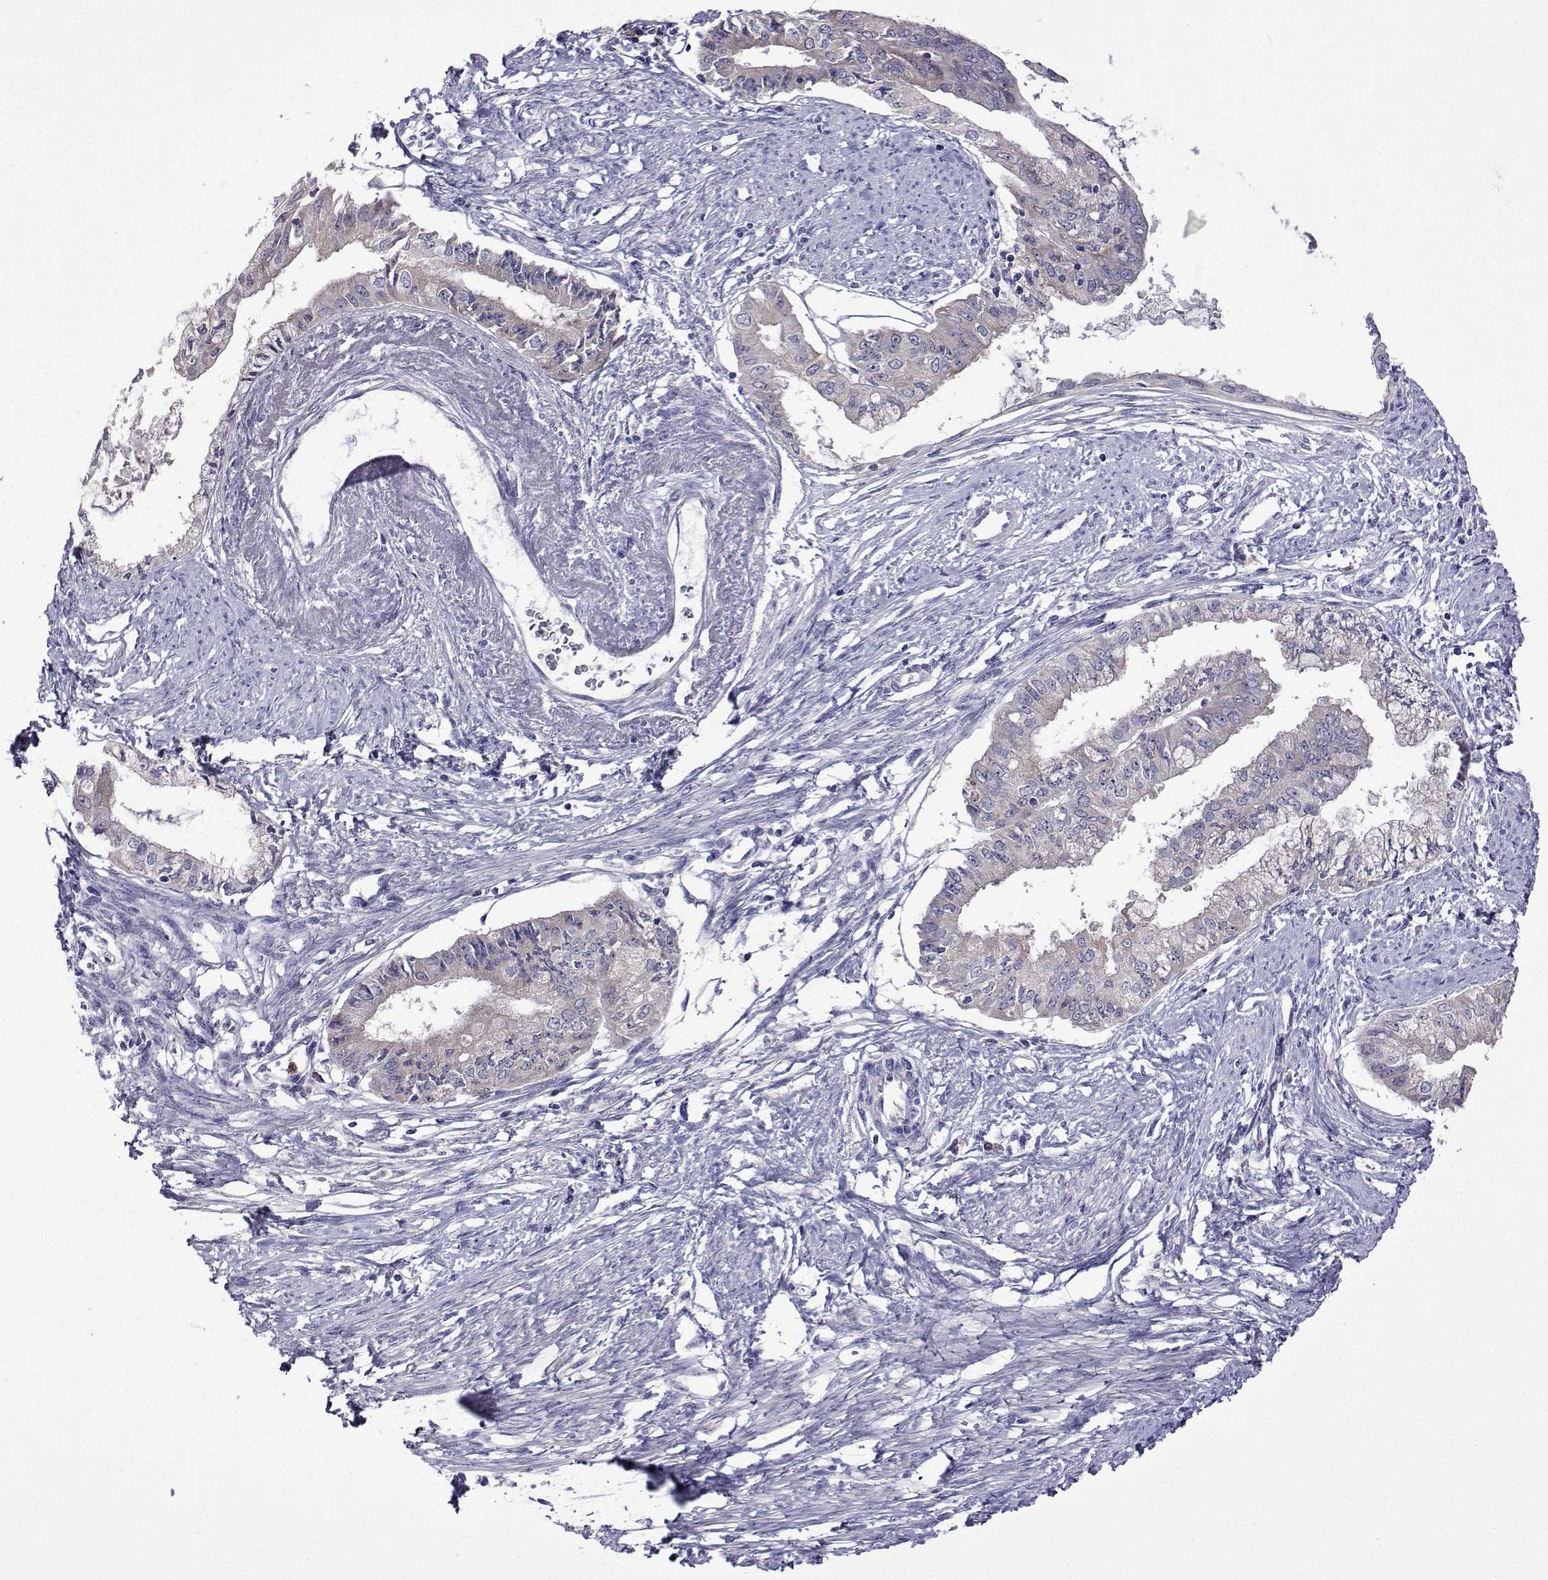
{"staining": {"intensity": "negative", "quantity": "none", "location": "none"}, "tissue": "endometrial cancer", "cell_type": "Tumor cells", "image_type": "cancer", "snomed": [{"axis": "morphology", "description": "Adenocarcinoma, NOS"}, {"axis": "topography", "description": "Endometrium"}], "caption": "Adenocarcinoma (endometrial) was stained to show a protein in brown. There is no significant staining in tumor cells. (DAB immunohistochemistry (IHC) with hematoxylin counter stain).", "gene": "SULT2A1", "patient": {"sex": "female", "age": 76}}